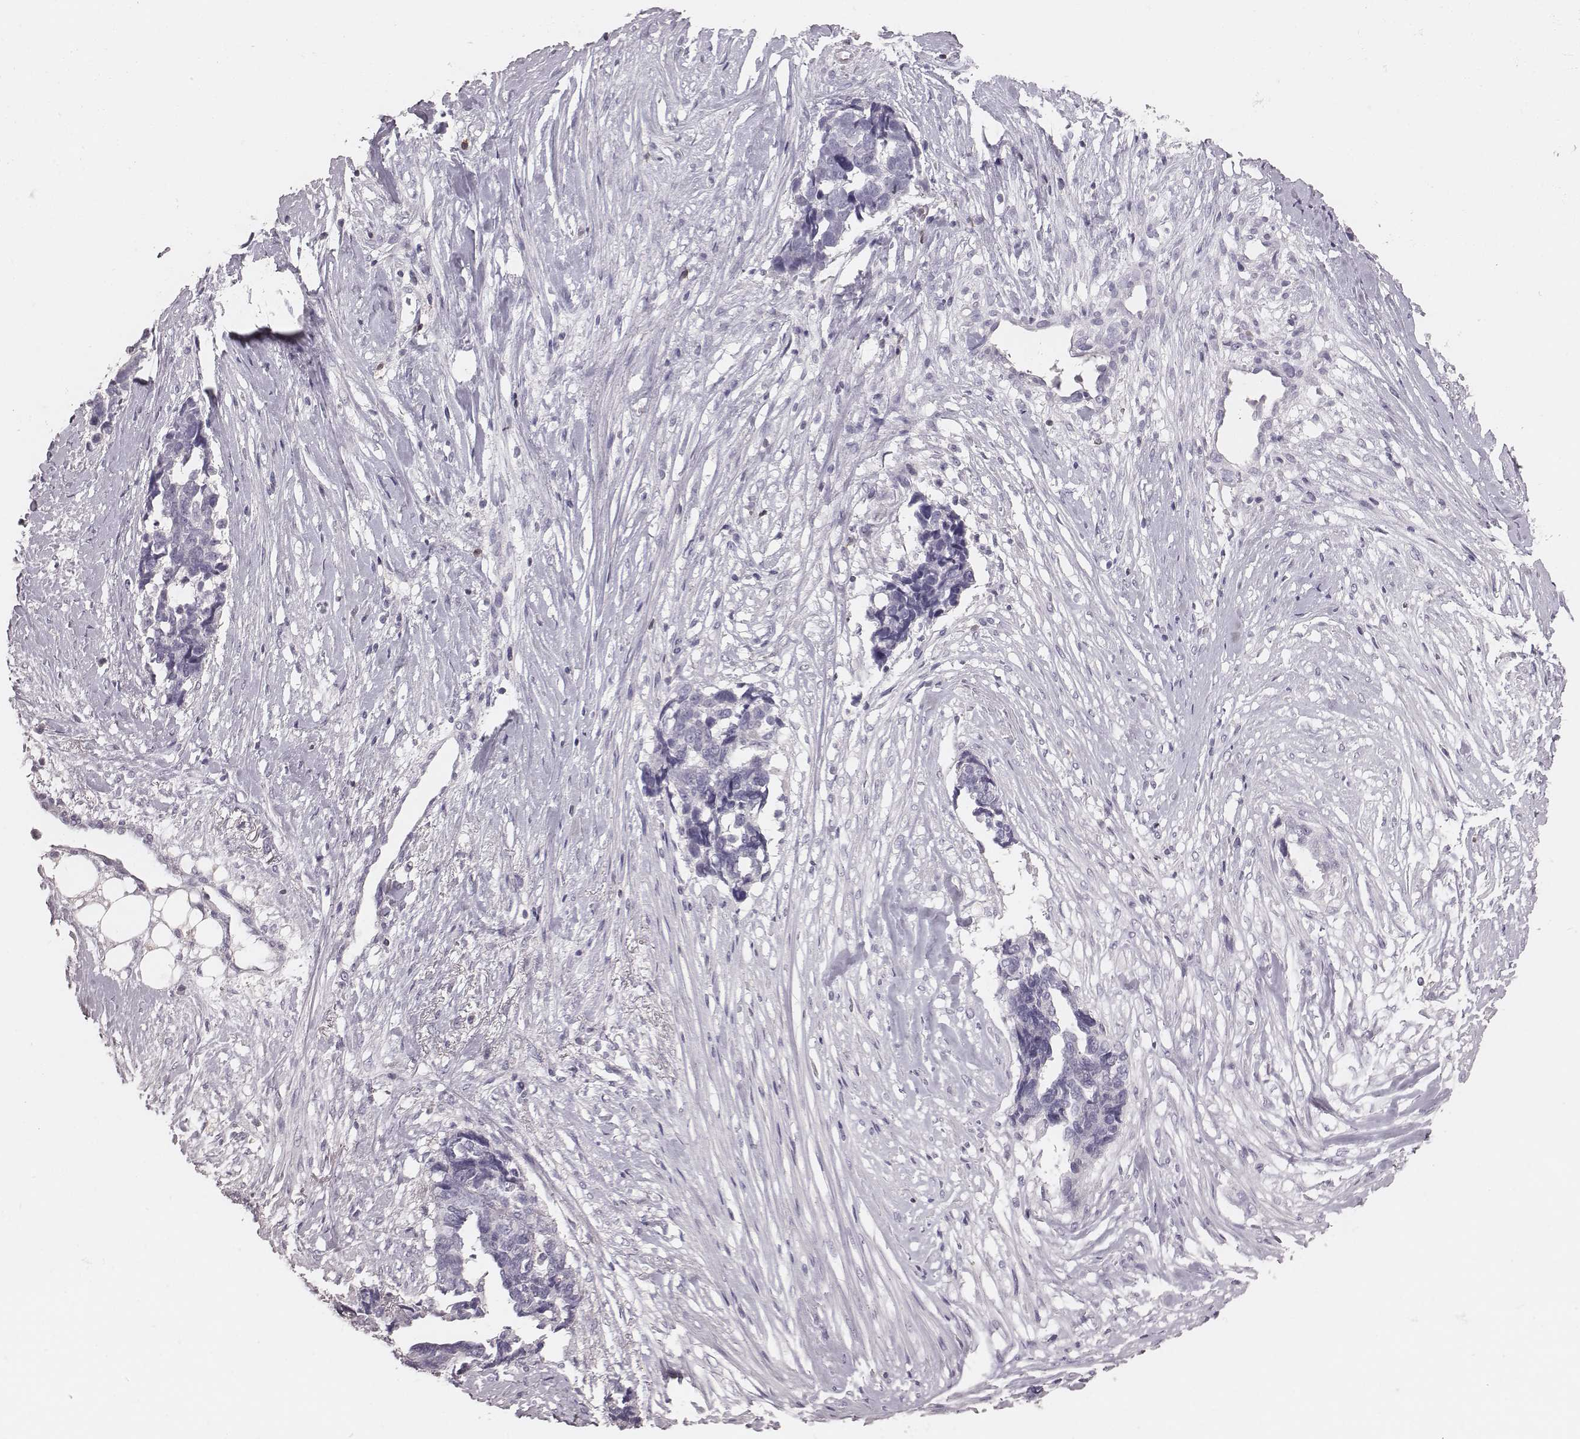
{"staining": {"intensity": "negative", "quantity": "none", "location": "none"}, "tissue": "ovarian cancer", "cell_type": "Tumor cells", "image_type": "cancer", "snomed": [{"axis": "morphology", "description": "Cystadenocarcinoma, serous, NOS"}, {"axis": "topography", "description": "Ovary"}], "caption": "Serous cystadenocarcinoma (ovarian) was stained to show a protein in brown. There is no significant positivity in tumor cells. The staining was performed using DAB (3,3'-diaminobenzidine) to visualize the protein expression in brown, while the nuclei were stained in blue with hematoxylin (Magnification: 20x).", "gene": "PDCD1", "patient": {"sex": "female", "age": 69}}